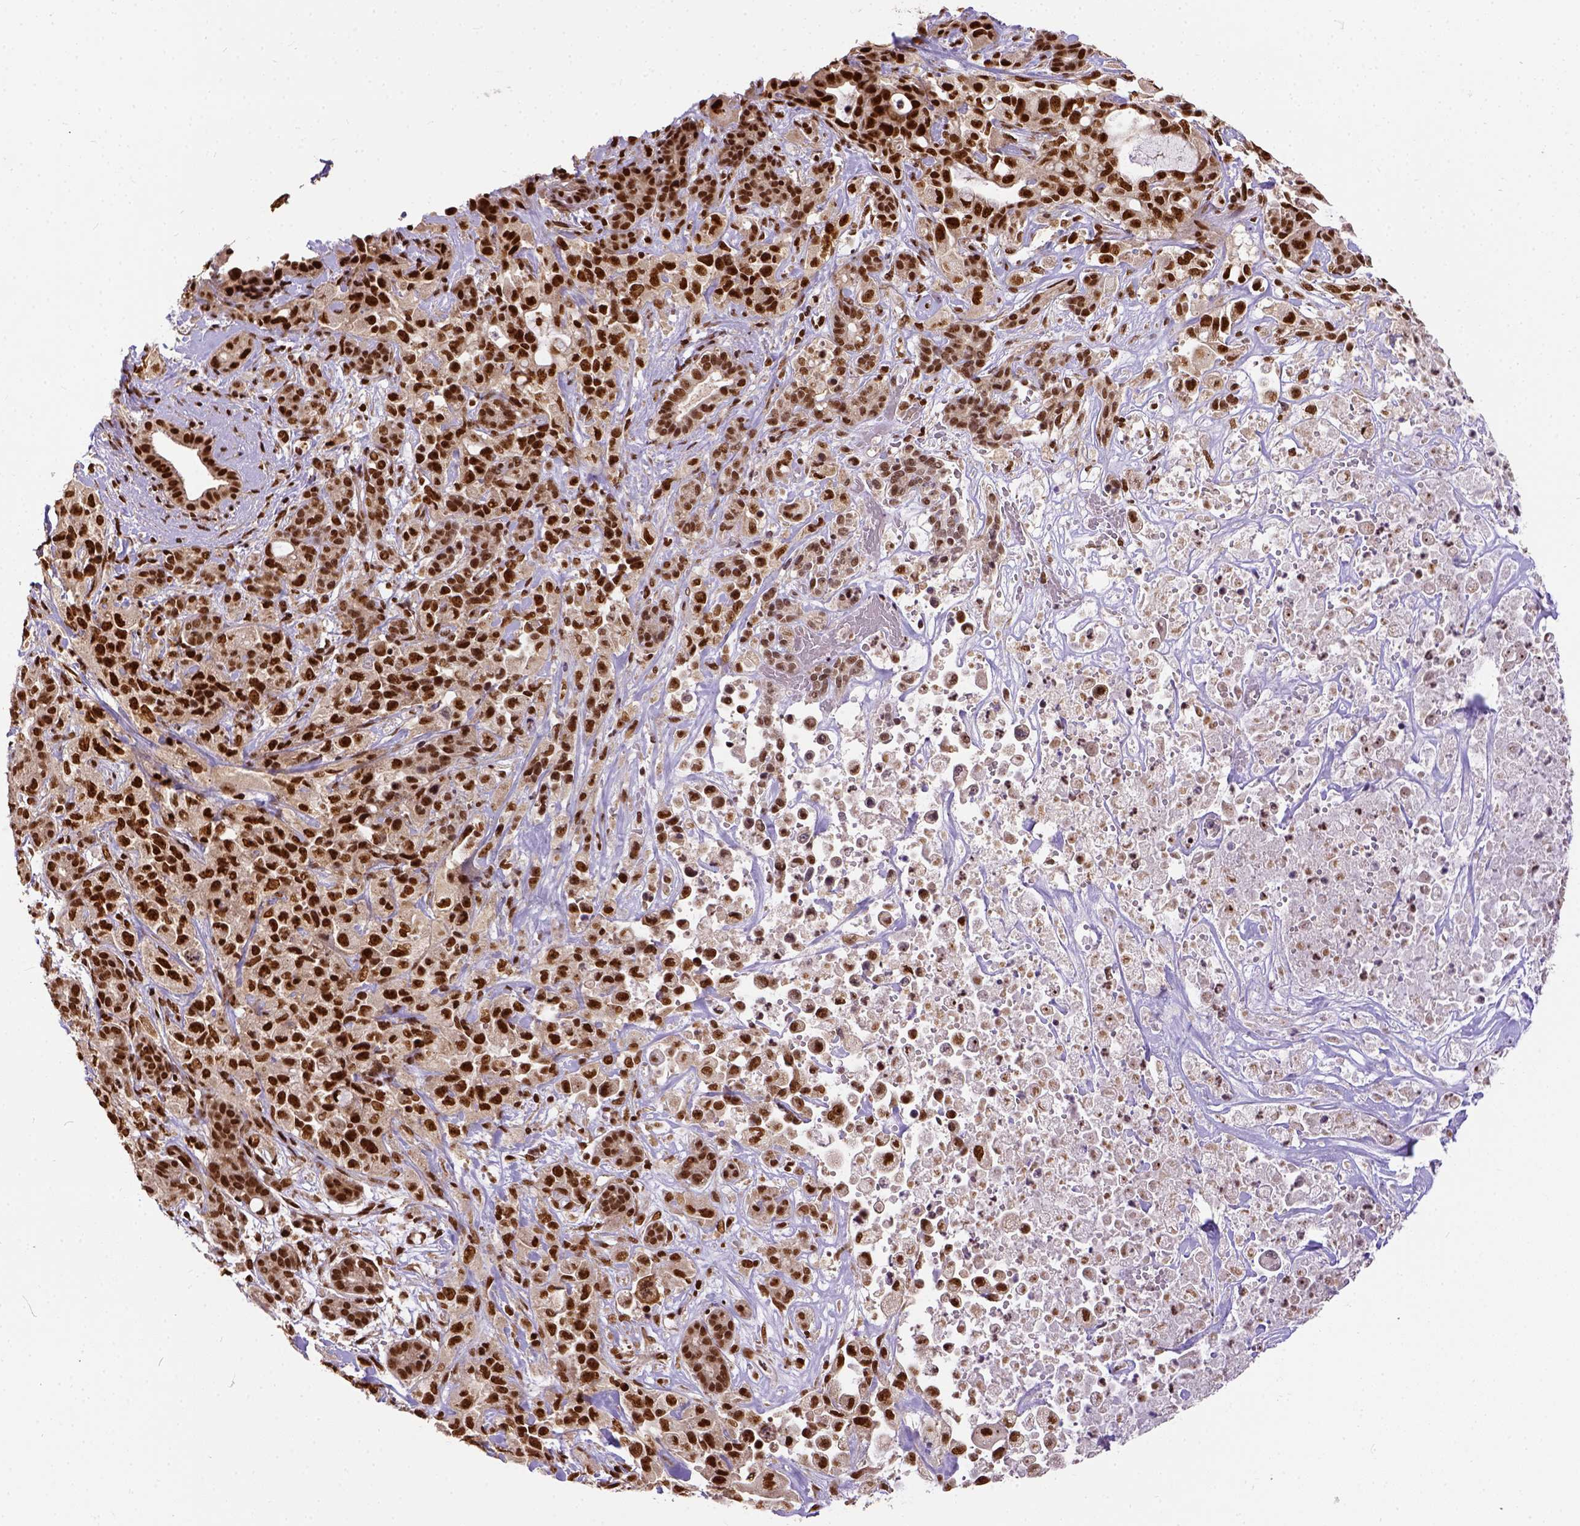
{"staining": {"intensity": "strong", "quantity": ">75%", "location": "nuclear"}, "tissue": "pancreatic cancer", "cell_type": "Tumor cells", "image_type": "cancer", "snomed": [{"axis": "morphology", "description": "Adenocarcinoma, NOS"}, {"axis": "topography", "description": "Pancreas"}], "caption": "Protein expression analysis of pancreatic adenocarcinoma displays strong nuclear positivity in about >75% of tumor cells.", "gene": "NACC1", "patient": {"sex": "male", "age": 44}}